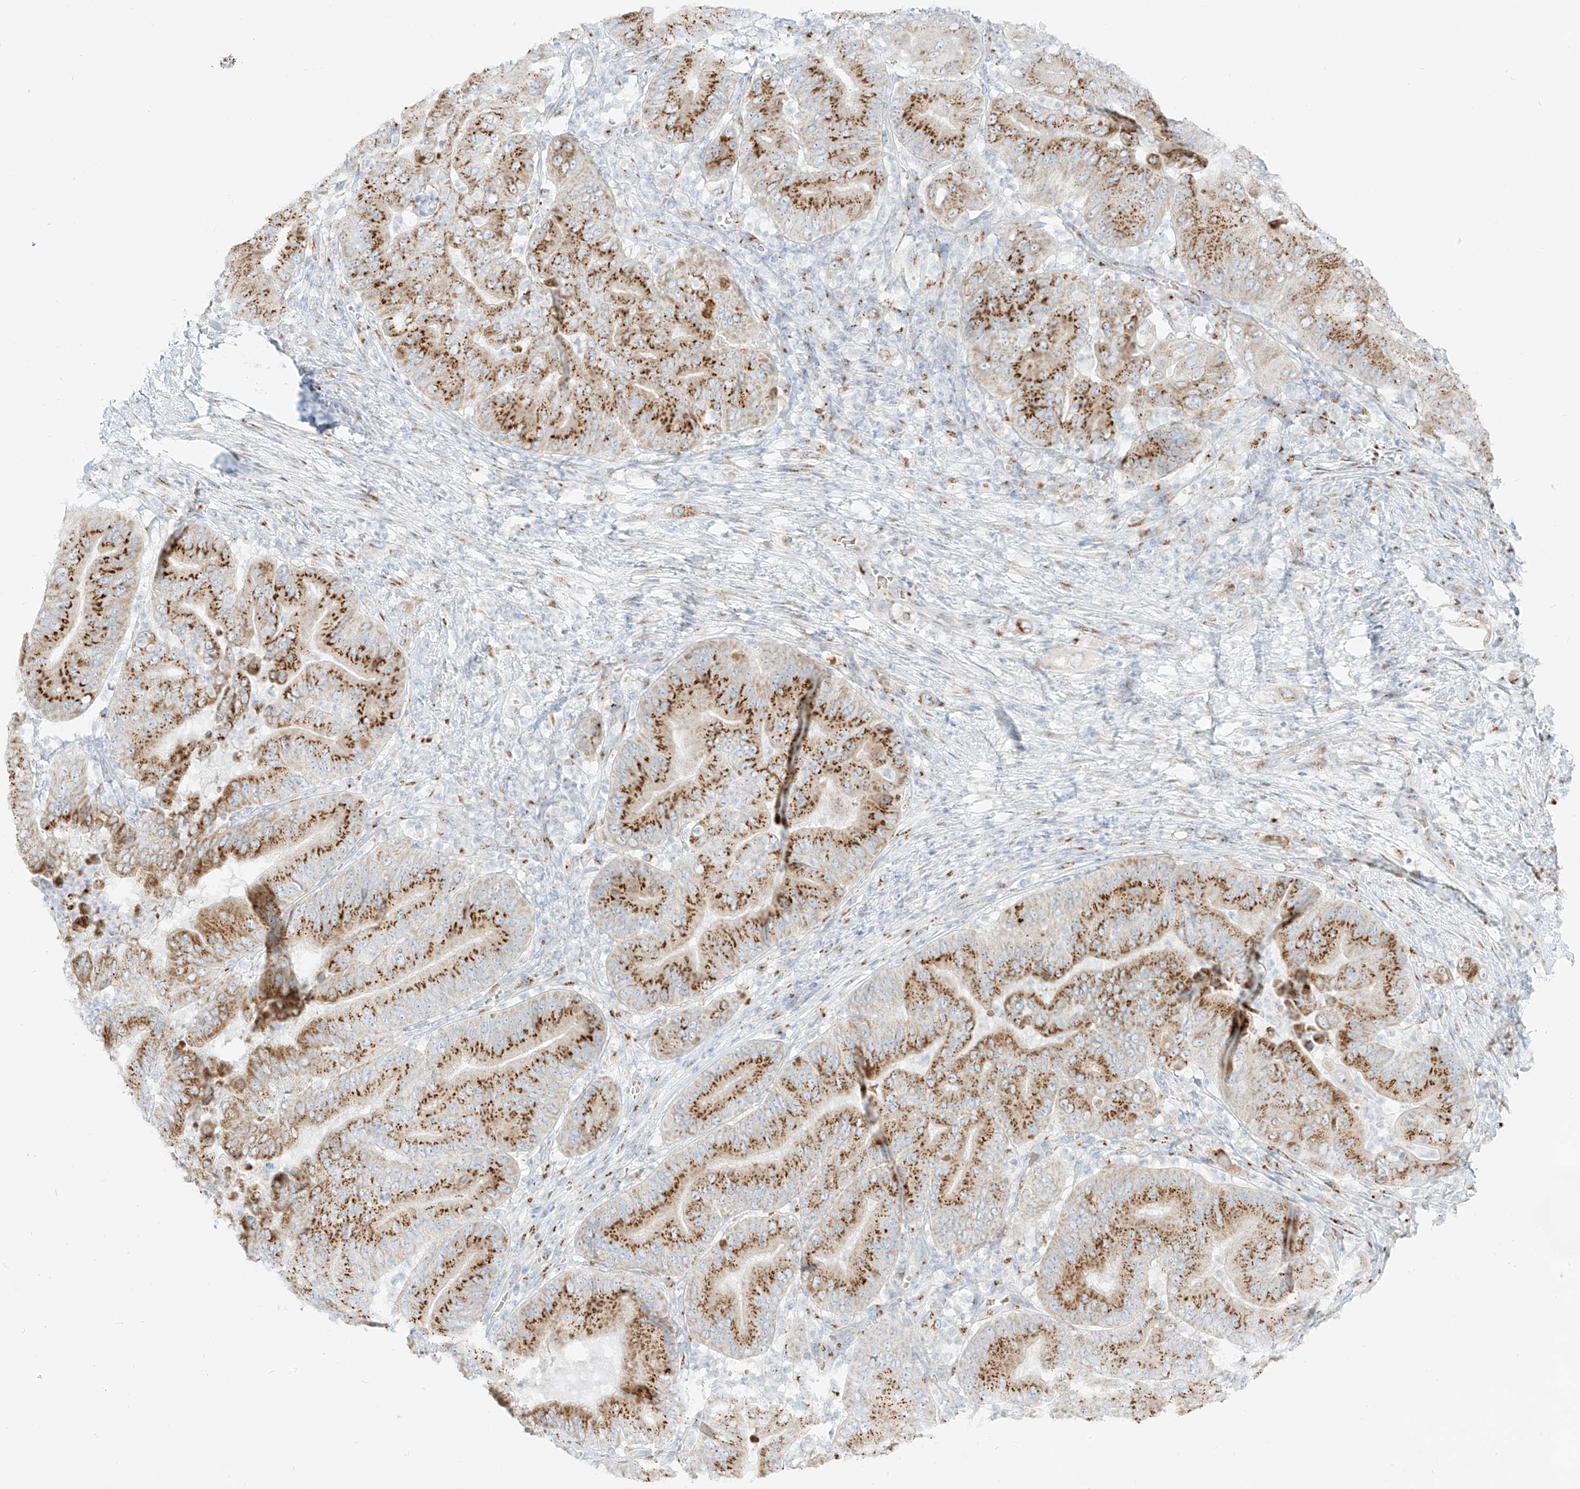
{"staining": {"intensity": "moderate", "quantity": ">75%", "location": "cytoplasmic/membranous"}, "tissue": "pancreatic cancer", "cell_type": "Tumor cells", "image_type": "cancer", "snomed": [{"axis": "morphology", "description": "Adenocarcinoma, NOS"}, {"axis": "topography", "description": "Pancreas"}], "caption": "Tumor cells display medium levels of moderate cytoplasmic/membranous expression in approximately >75% of cells in pancreatic cancer (adenocarcinoma).", "gene": "TMEM87B", "patient": {"sex": "female", "age": 77}}